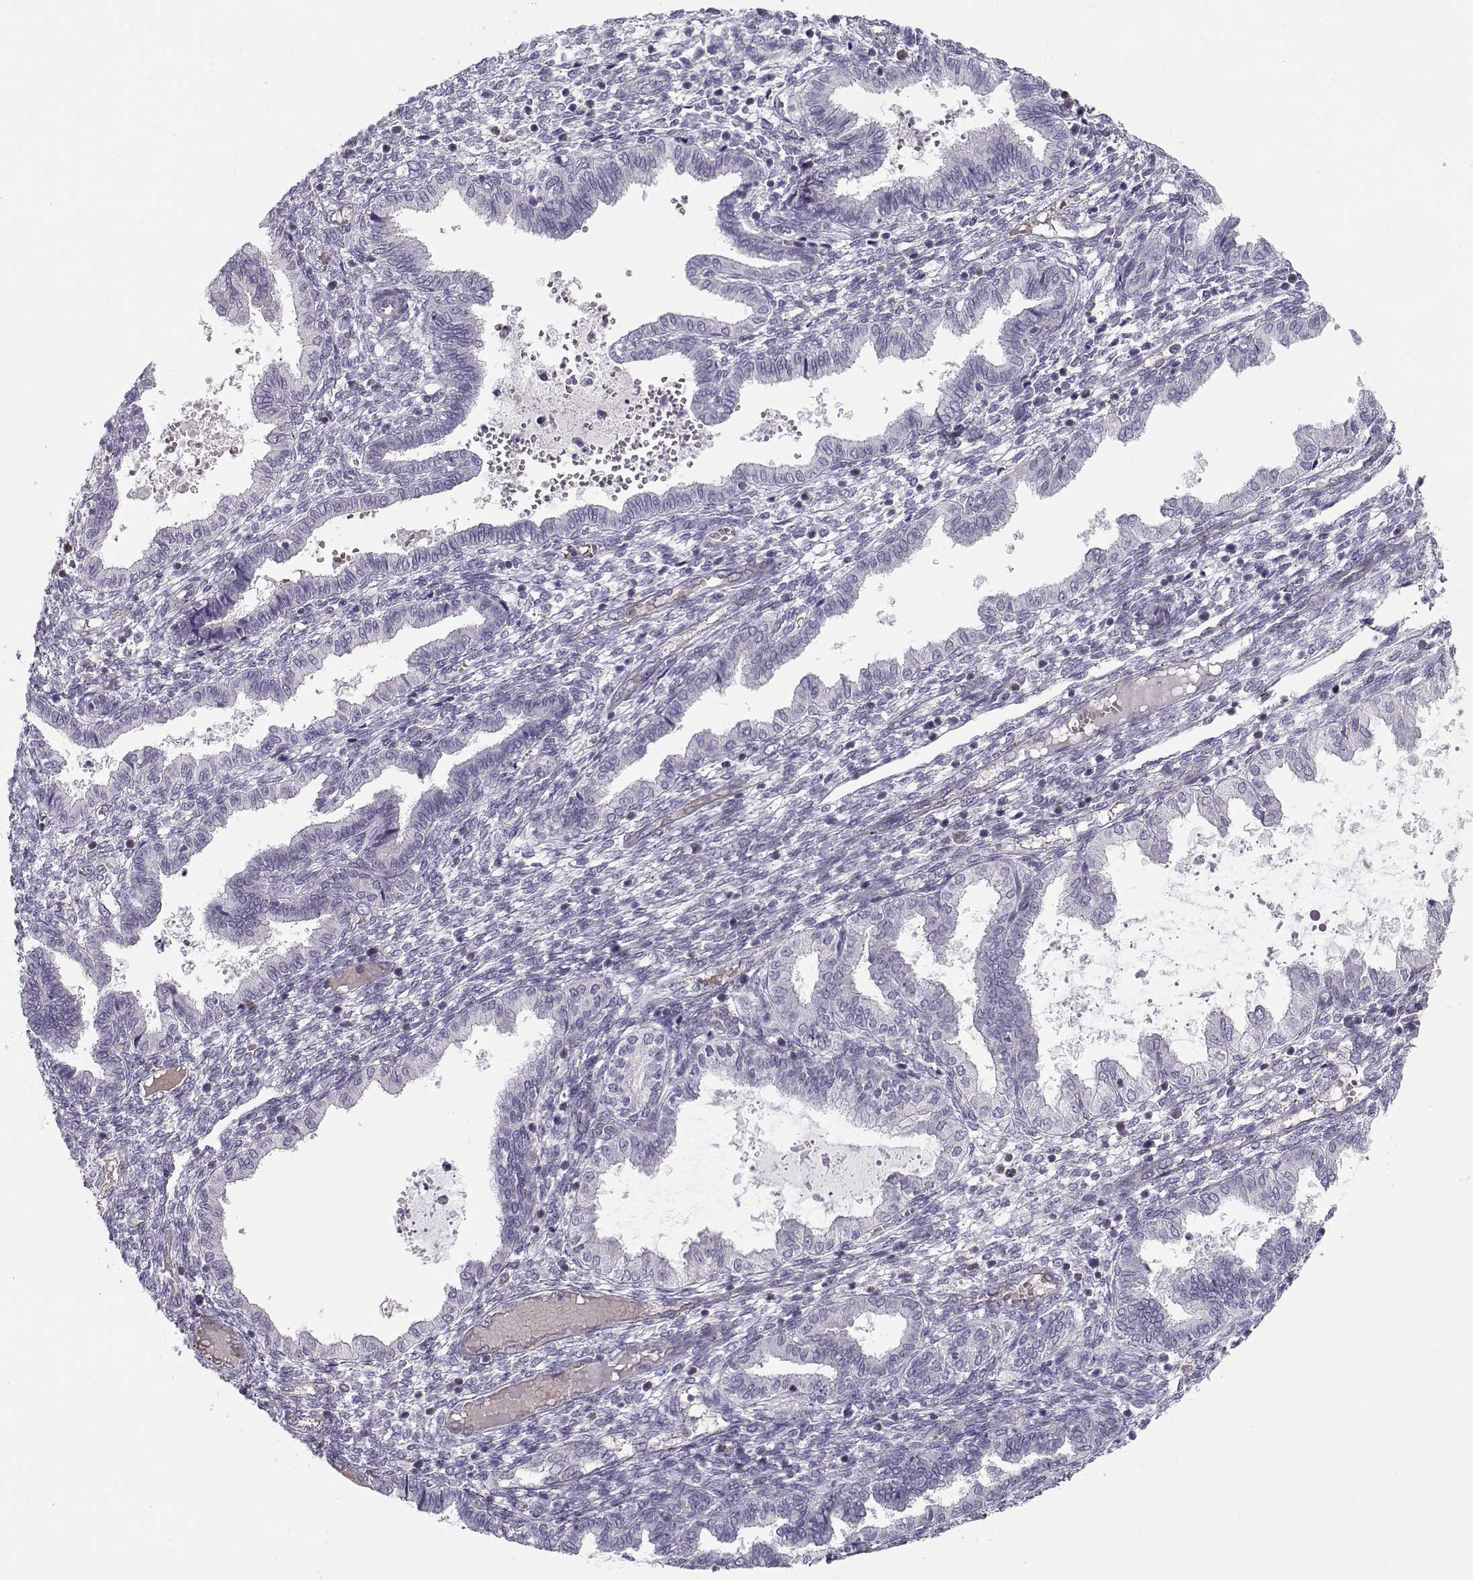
{"staining": {"intensity": "negative", "quantity": "none", "location": "none"}, "tissue": "endometrium", "cell_type": "Cells in endometrial stroma", "image_type": "normal", "snomed": [{"axis": "morphology", "description": "Normal tissue, NOS"}, {"axis": "topography", "description": "Endometrium"}], "caption": "High magnification brightfield microscopy of unremarkable endometrium stained with DAB (3,3'-diaminobenzidine) (brown) and counterstained with hematoxylin (blue): cells in endometrial stroma show no significant staining. The staining was performed using DAB to visualize the protein expression in brown, while the nuclei were stained in blue with hematoxylin (Magnification: 20x).", "gene": "MYO1A", "patient": {"sex": "female", "age": 43}}